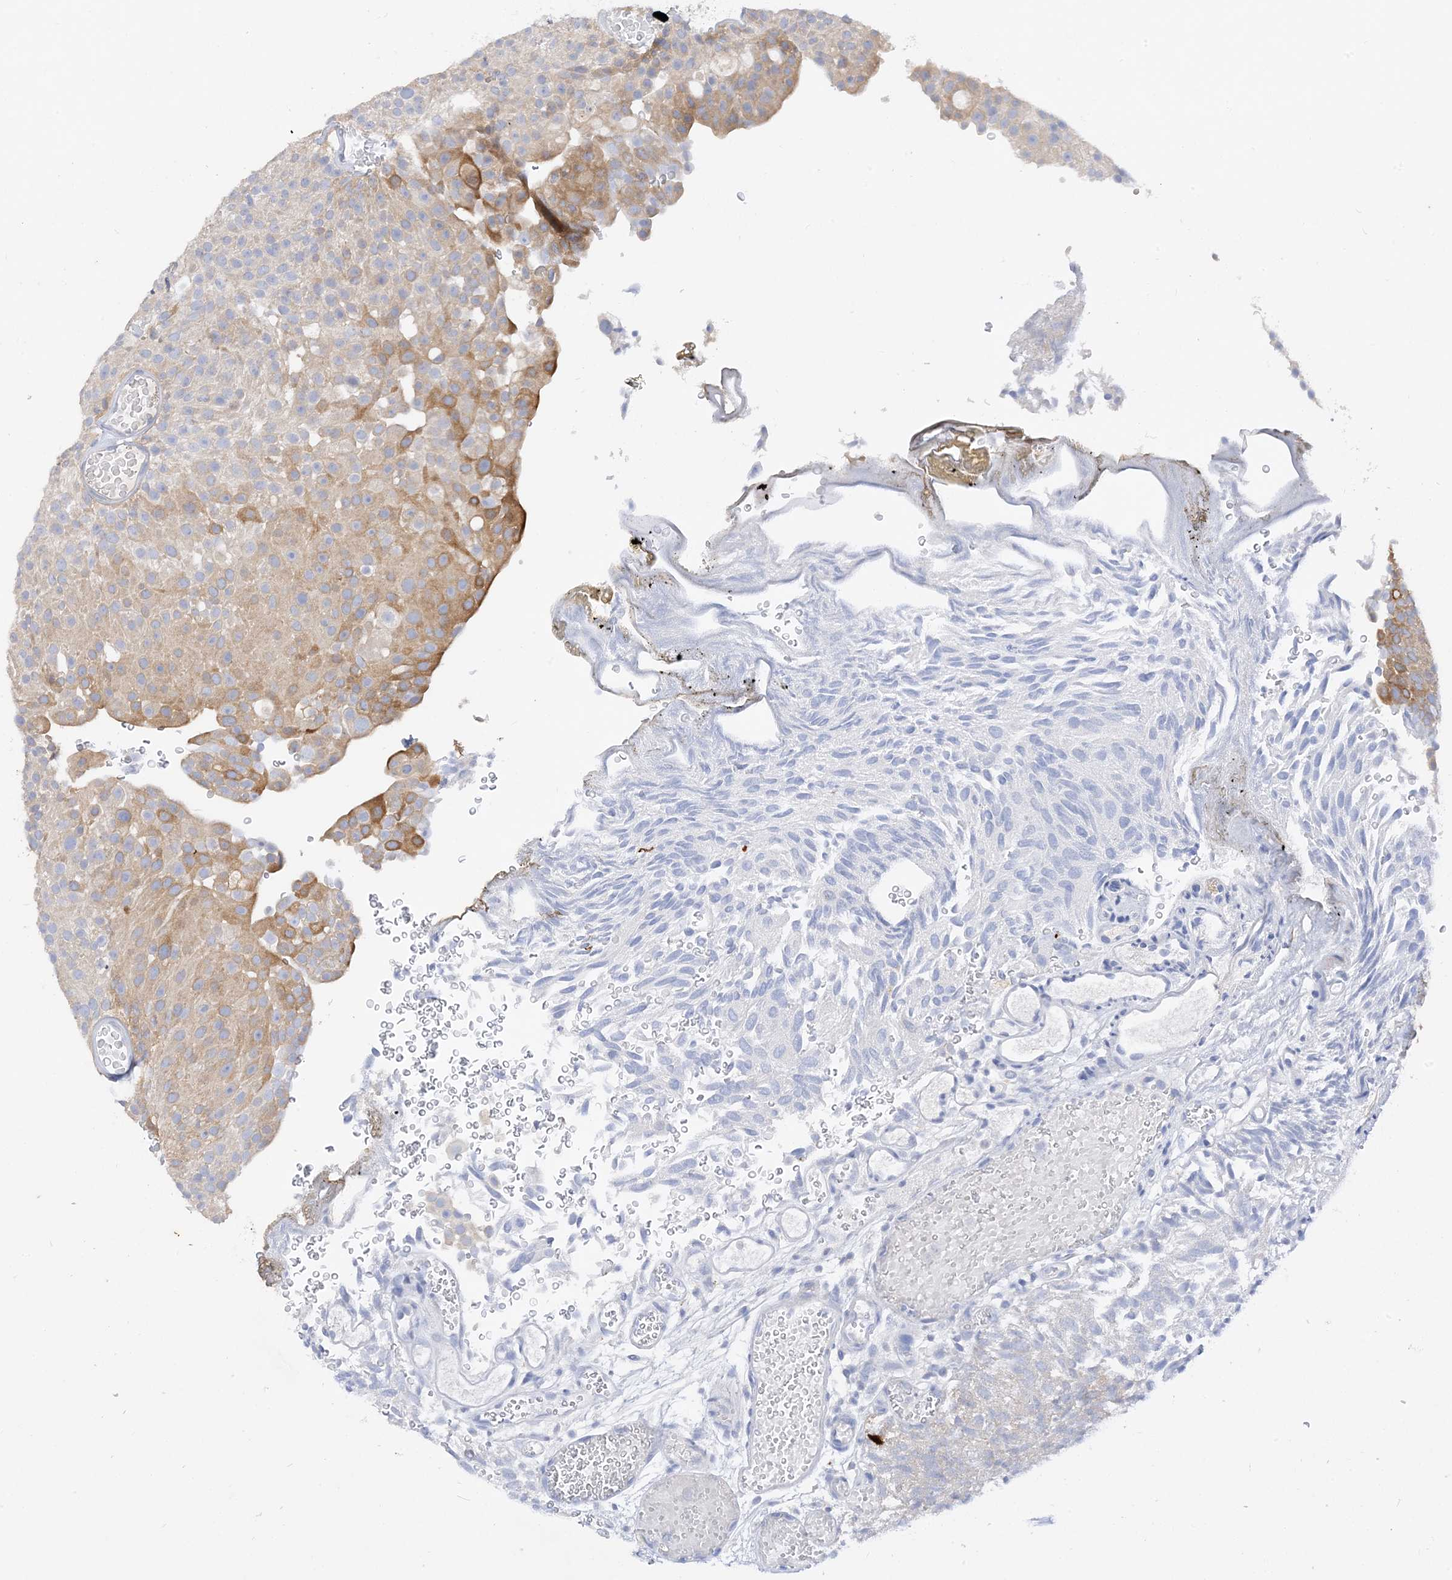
{"staining": {"intensity": "moderate", "quantity": "<25%", "location": "cytoplasmic/membranous"}, "tissue": "urothelial cancer", "cell_type": "Tumor cells", "image_type": "cancer", "snomed": [{"axis": "morphology", "description": "Urothelial carcinoma, Low grade"}, {"axis": "topography", "description": "Urinary bladder"}], "caption": "DAB immunohistochemical staining of human urothelial carcinoma (low-grade) displays moderate cytoplasmic/membranous protein expression in approximately <25% of tumor cells.", "gene": "ARV1", "patient": {"sex": "male", "age": 78}}